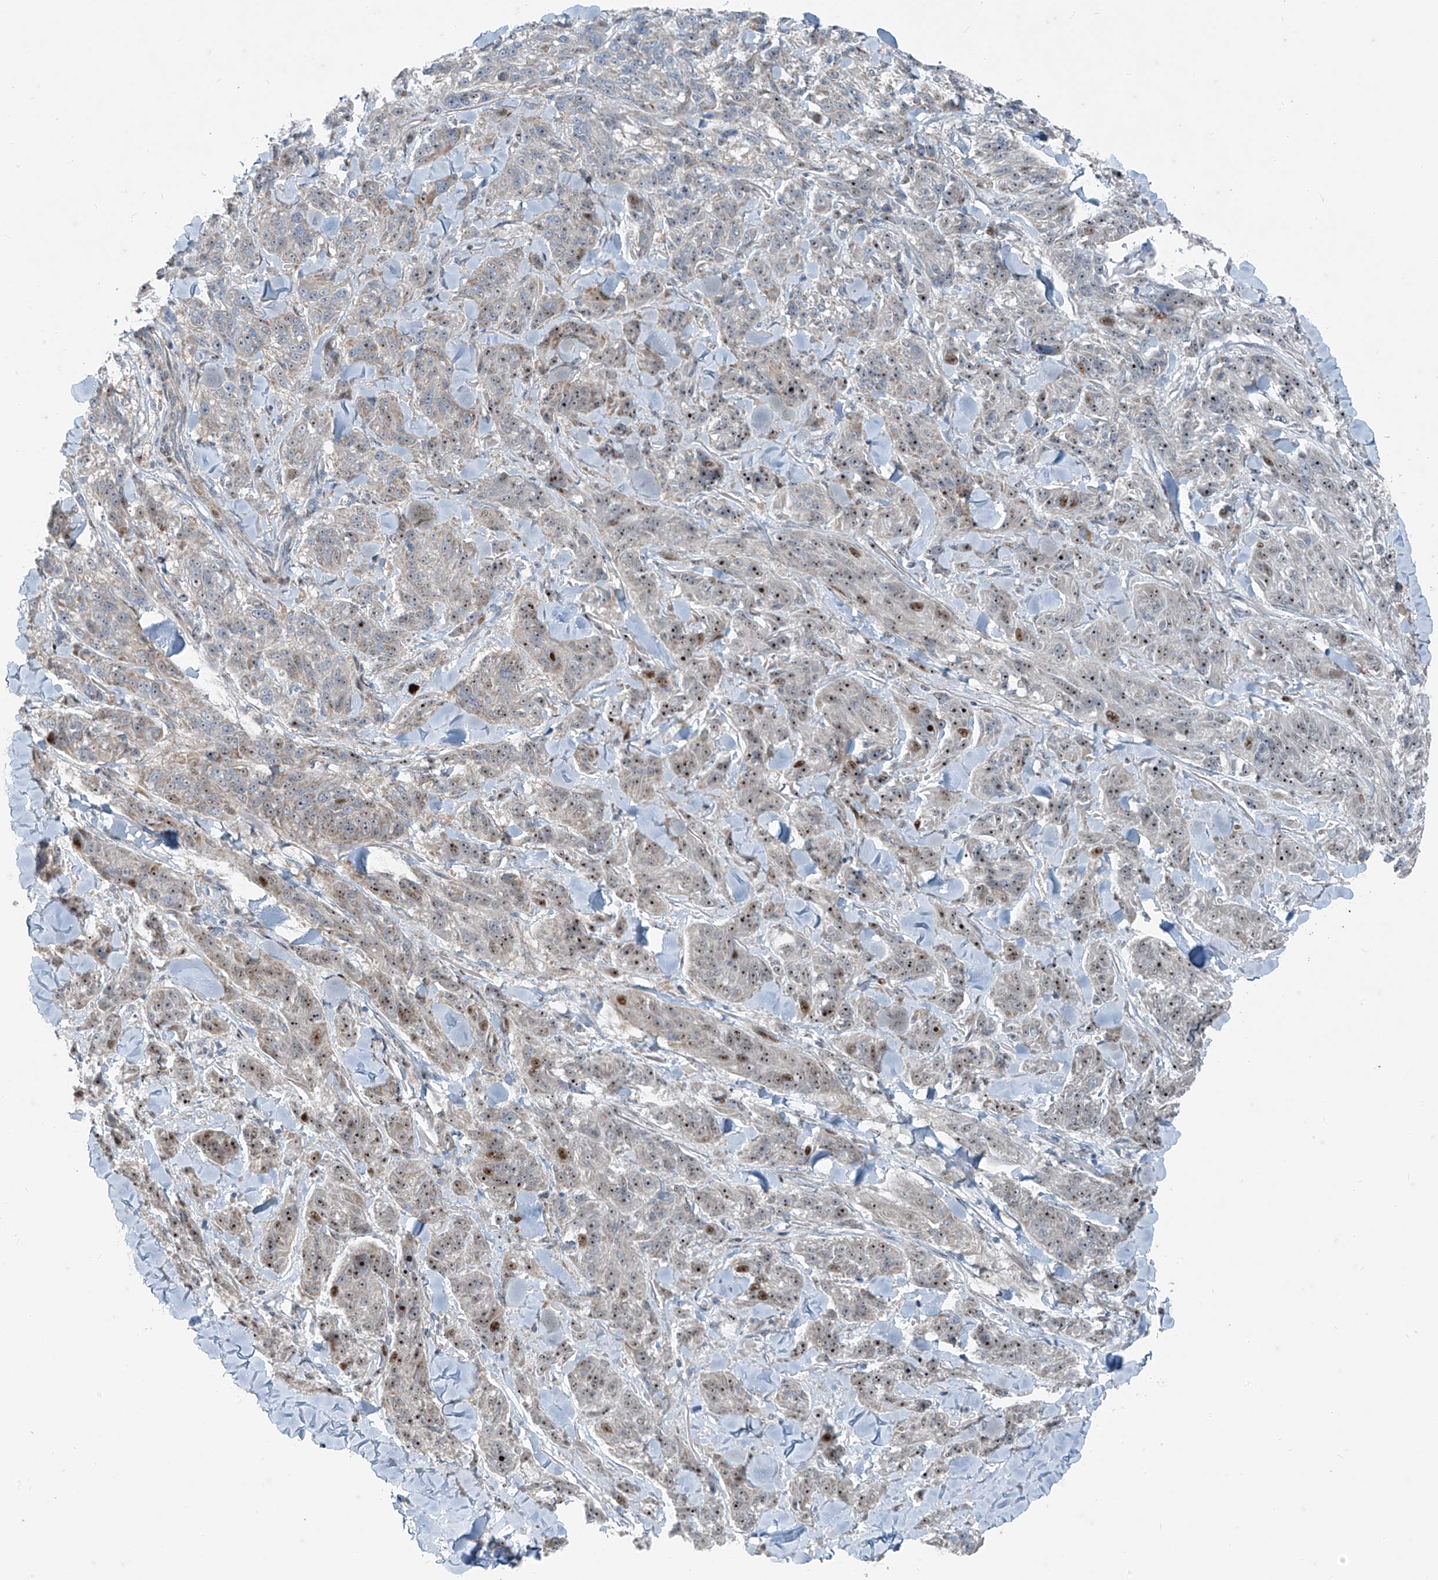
{"staining": {"intensity": "moderate", "quantity": "<25%", "location": "nuclear"}, "tissue": "melanoma", "cell_type": "Tumor cells", "image_type": "cancer", "snomed": [{"axis": "morphology", "description": "Malignant melanoma, NOS"}, {"axis": "topography", "description": "Skin"}], "caption": "High-power microscopy captured an IHC image of malignant melanoma, revealing moderate nuclear staining in about <25% of tumor cells. (DAB (3,3'-diaminobenzidine) IHC with brightfield microscopy, high magnification).", "gene": "PPCS", "patient": {"sex": "male", "age": 53}}